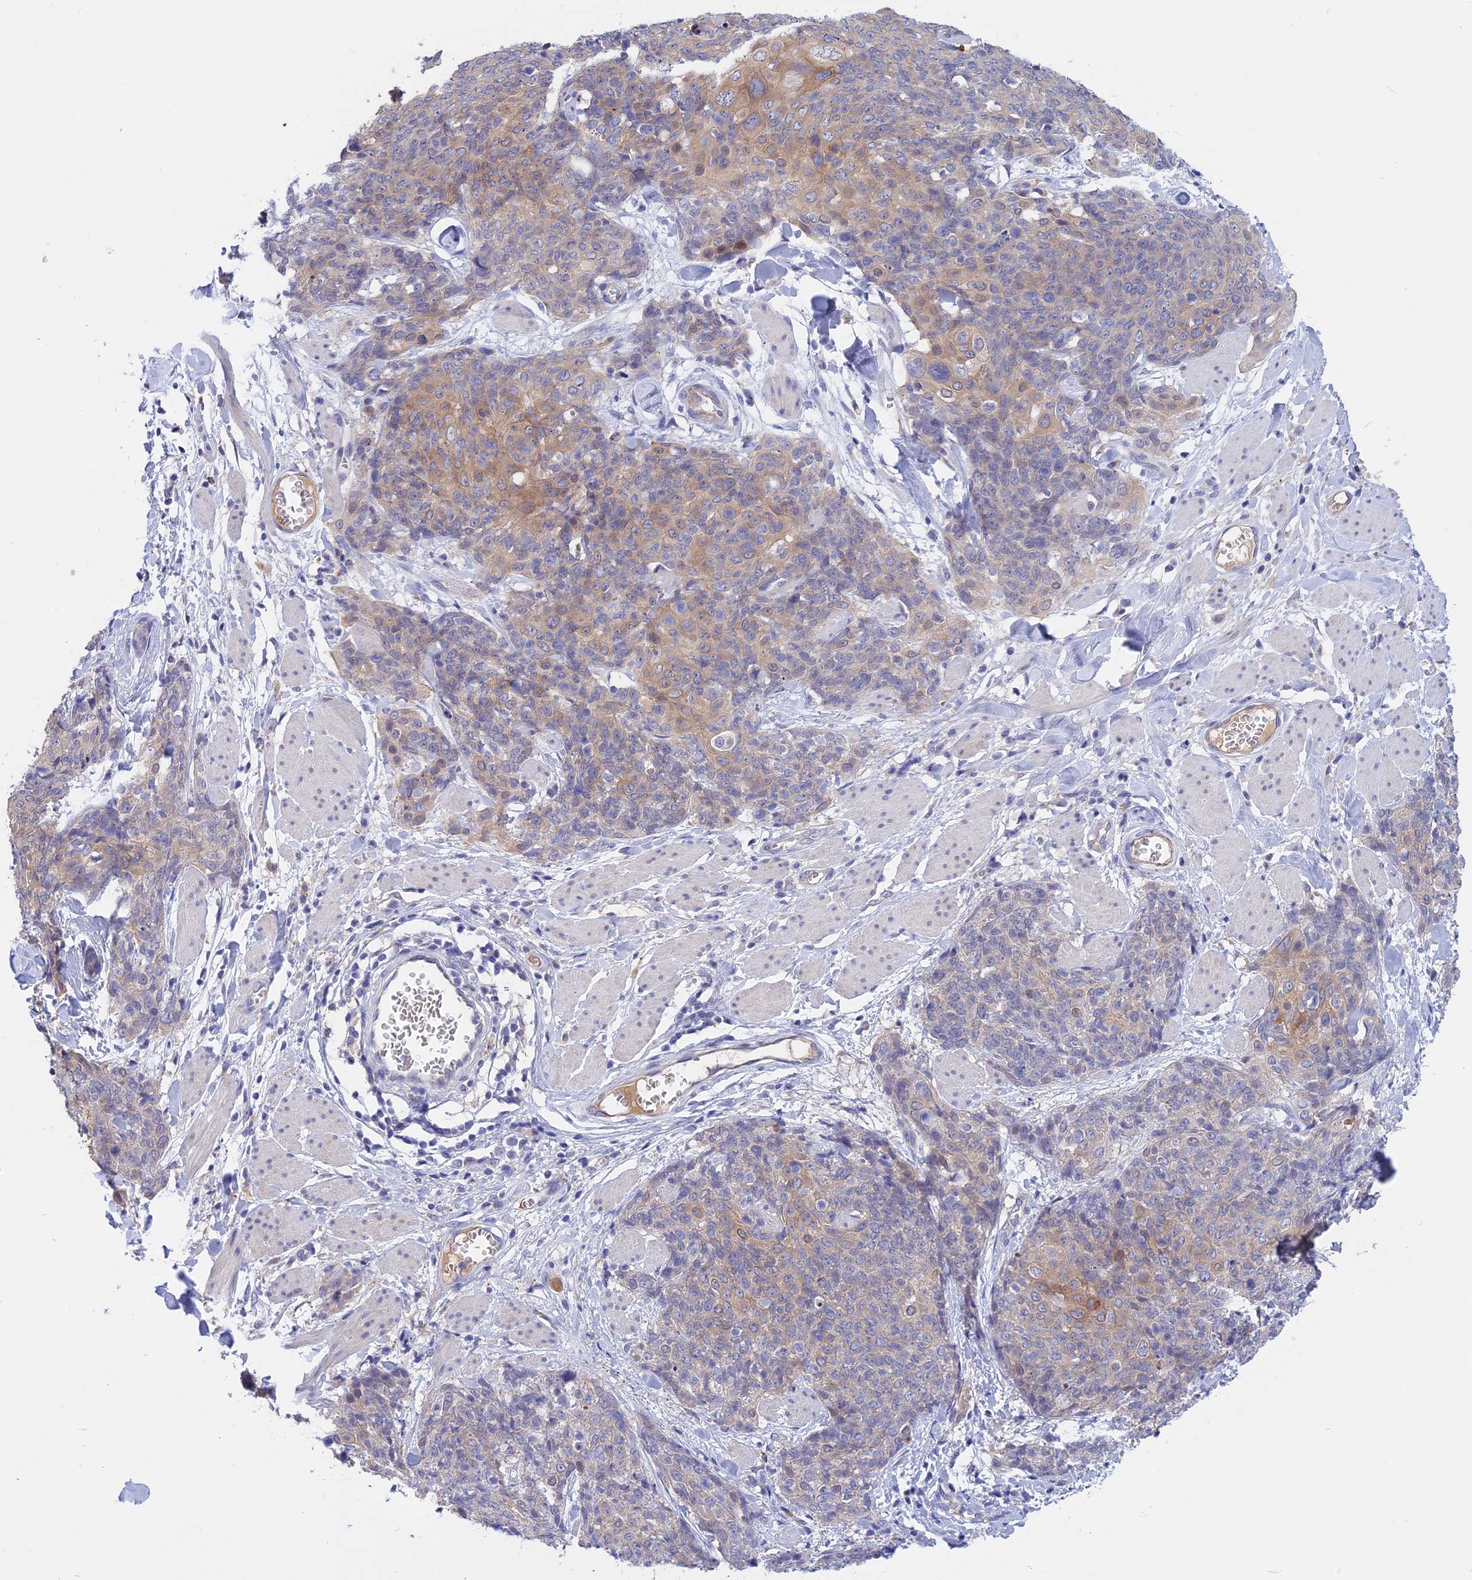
{"staining": {"intensity": "moderate", "quantity": "<25%", "location": "cytoplasmic/membranous"}, "tissue": "skin cancer", "cell_type": "Tumor cells", "image_type": "cancer", "snomed": [{"axis": "morphology", "description": "Squamous cell carcinoma, NOS"}, {"axis": "topography", "description": "Skin"}, {"axis": "topography", "description": "Vulva"}], "caption": "Immunohistochemistry photomicrograph of neoplastic tissue: skin squamous cell carcinoma stained using immunohistochemistry (IHC) demonstrates low levels of moderate protein expression localized specifically in the cytoplasmic/membranous of tumor cells, appearing as a cytoplasmic/membranous brown color.", "gene": "GK5", "patient": {"sex": "female", "age": 85}}